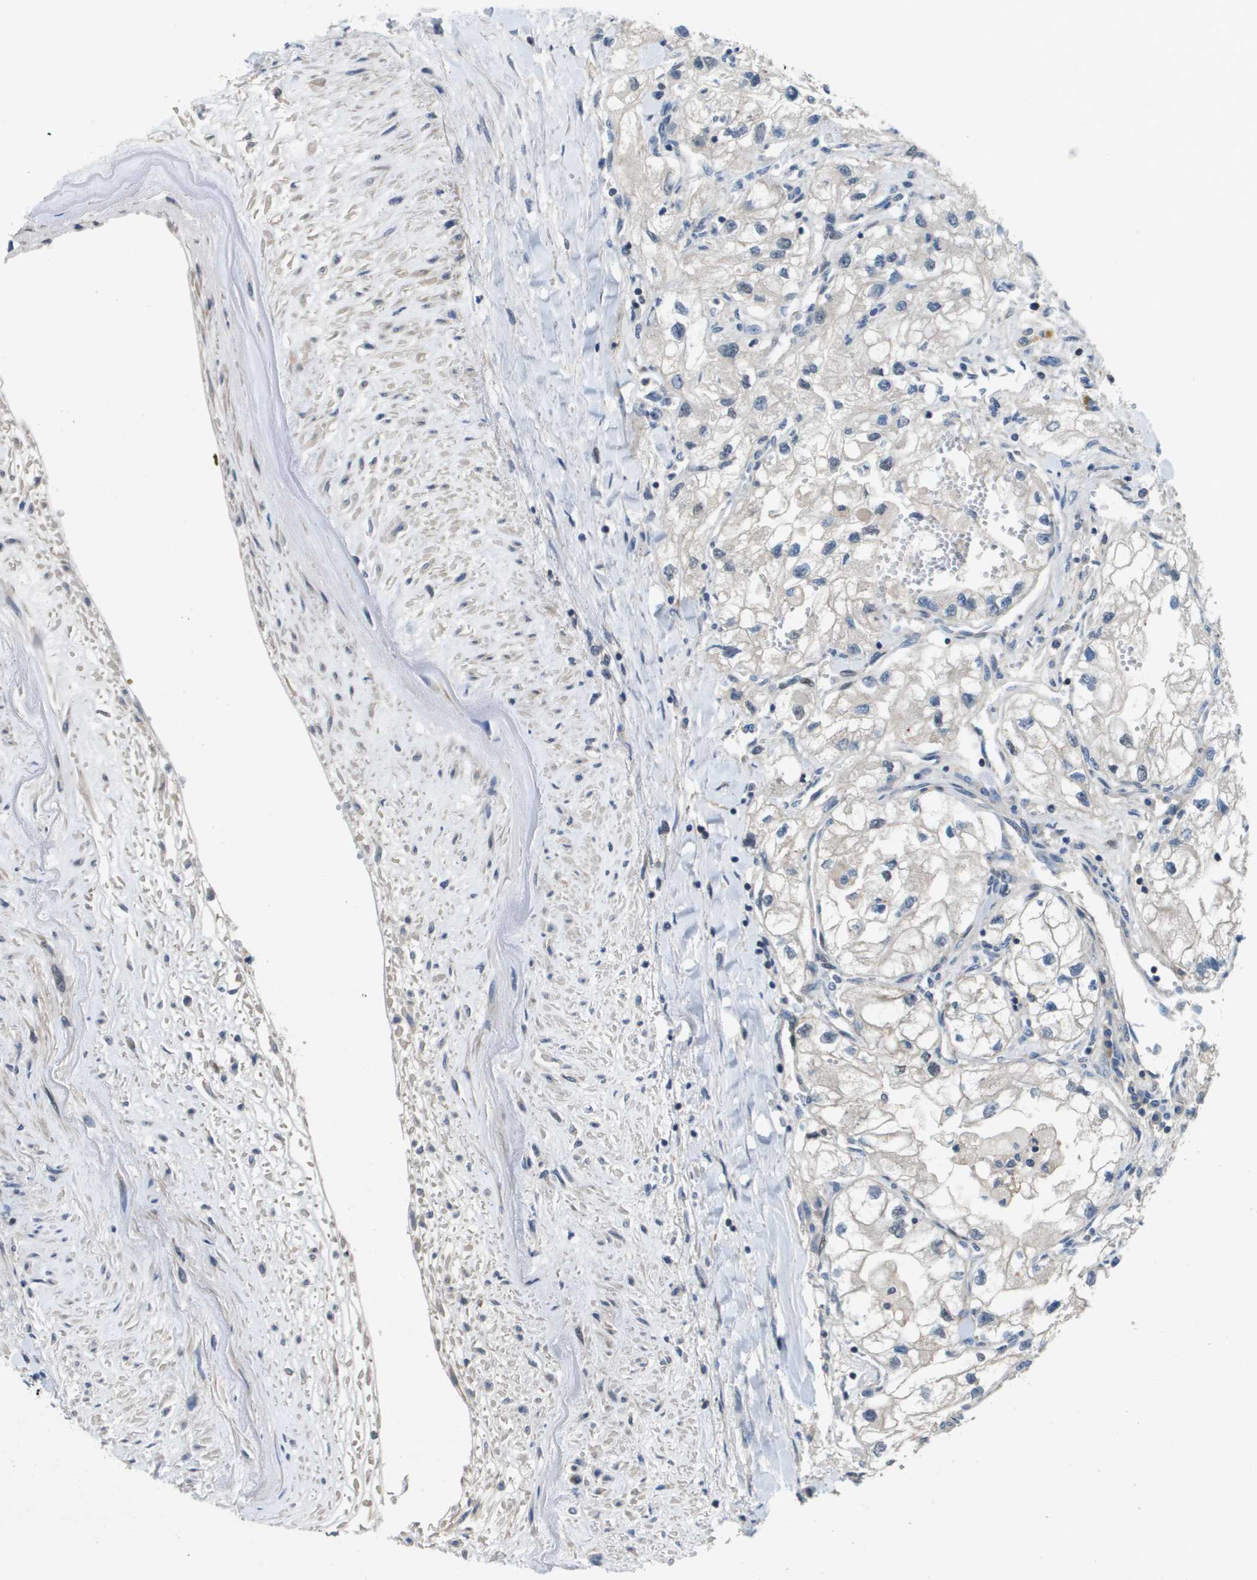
{"staining": {"intensity": "negative", "quantity": "none", "location": "none"}, "tissue": "renal cancer", "cell_type": "Tumor cells", "image_type": "cancer", "snomed": [{"axis": "morphology", "description": "Adenocarcinoma, NOS"}, {"axis": "topography", "description": "Kidney"}], "caption": "The immunohistochemistry (IHC) histopathology image has no significant positivity in tumor cells of renal cancer tissue. (DAB IHC, high magnification).", "gene": "SCN4B", "patient": {"sex": "female", "age": 70}}